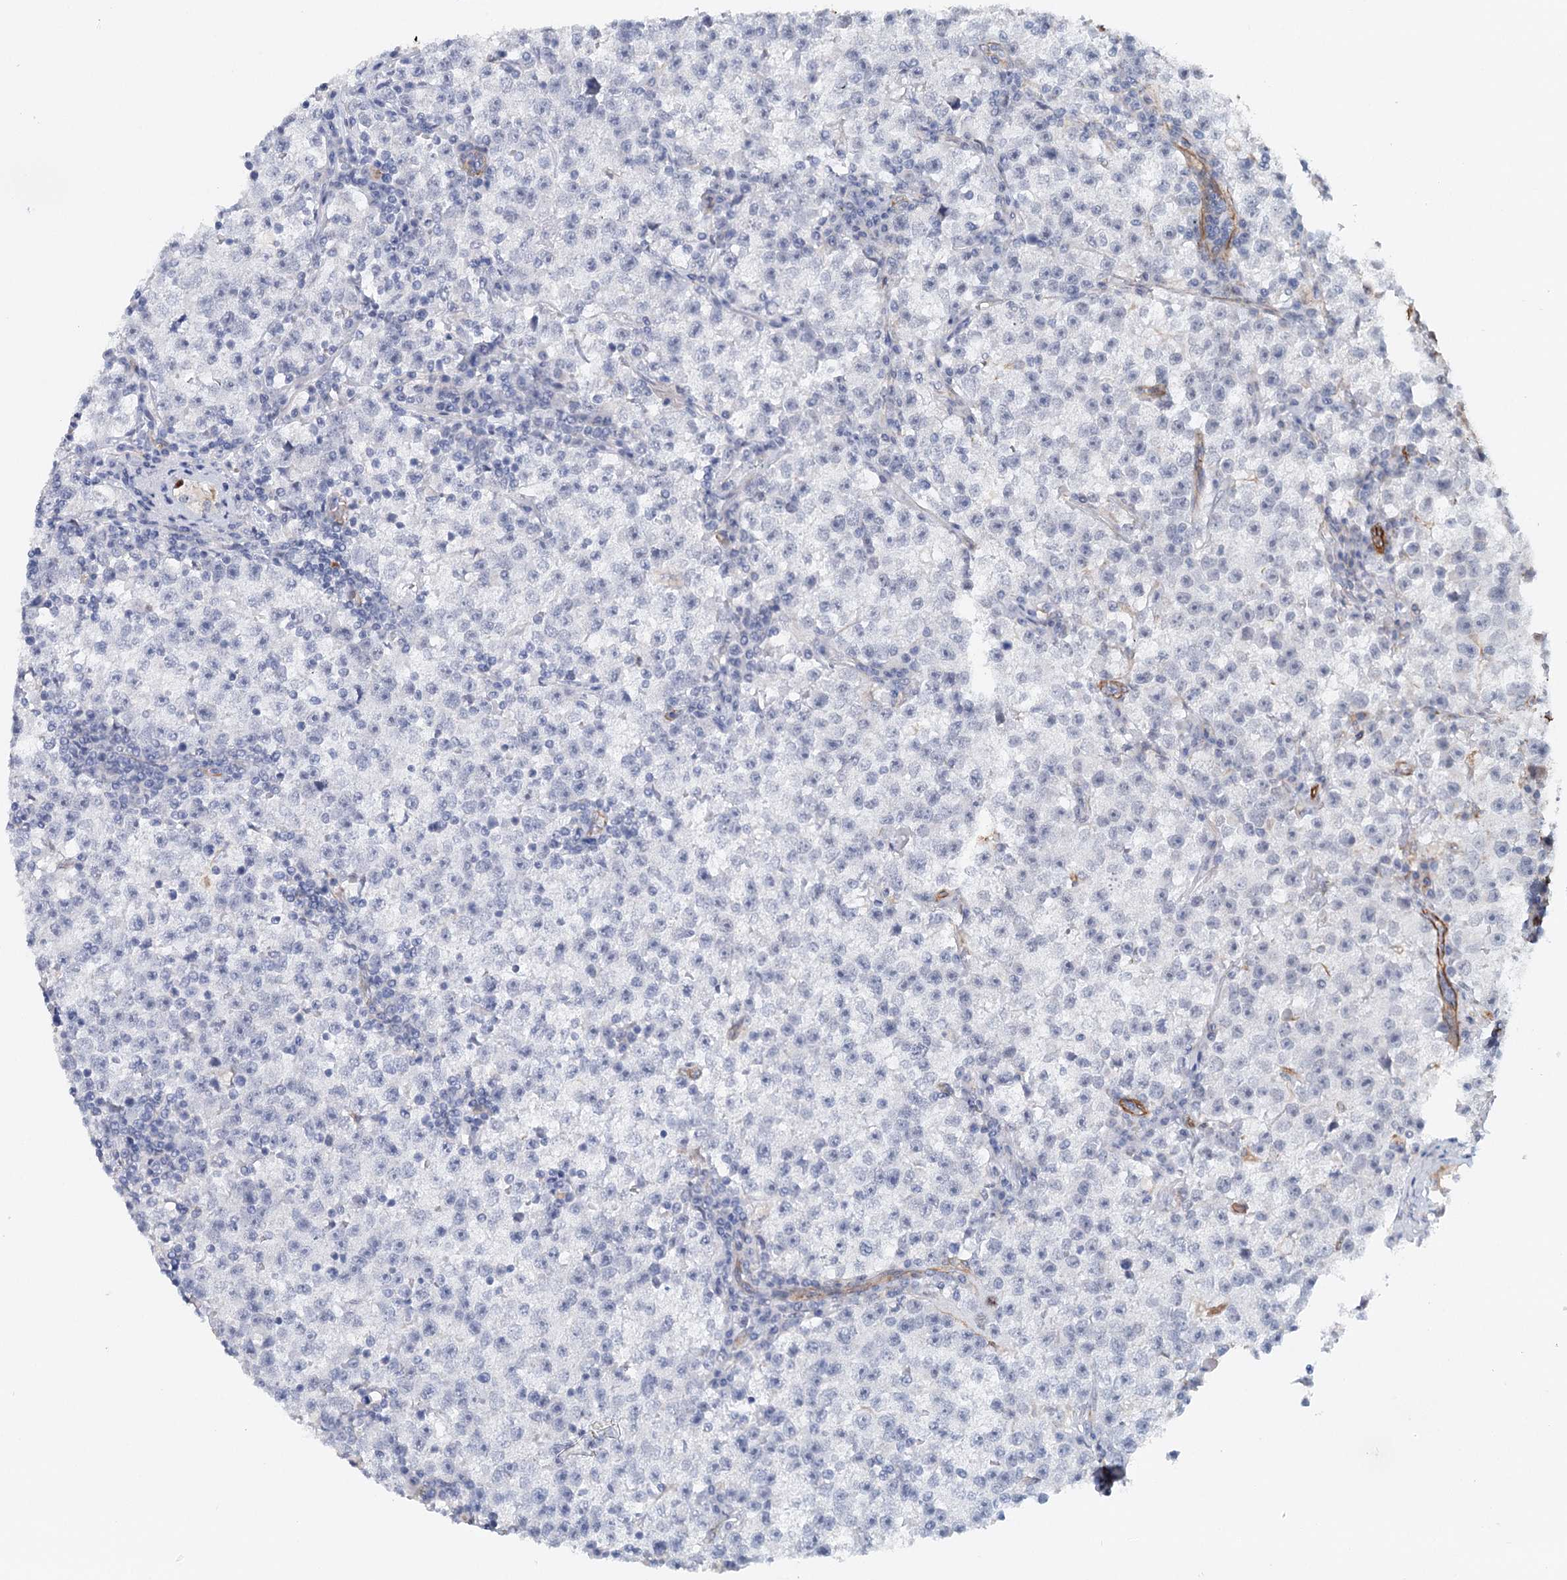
{"staining": {"intensity": "negative", "quantity": "none", "location": "none"}, "tissue": "testis cancer", "cell_type": "Tumor cells", "image_type": "cancer", "snomed": [{"axis": "morphology", "description": "Seminoma, NOS"}, {"axis": "topography", "description": "Testis"}], "caption": "The image exhibits no significant positivity in tumor cells of testis cancer.", "gene": "SYNPO", "patient": {"sex": "male", "age": 22}}